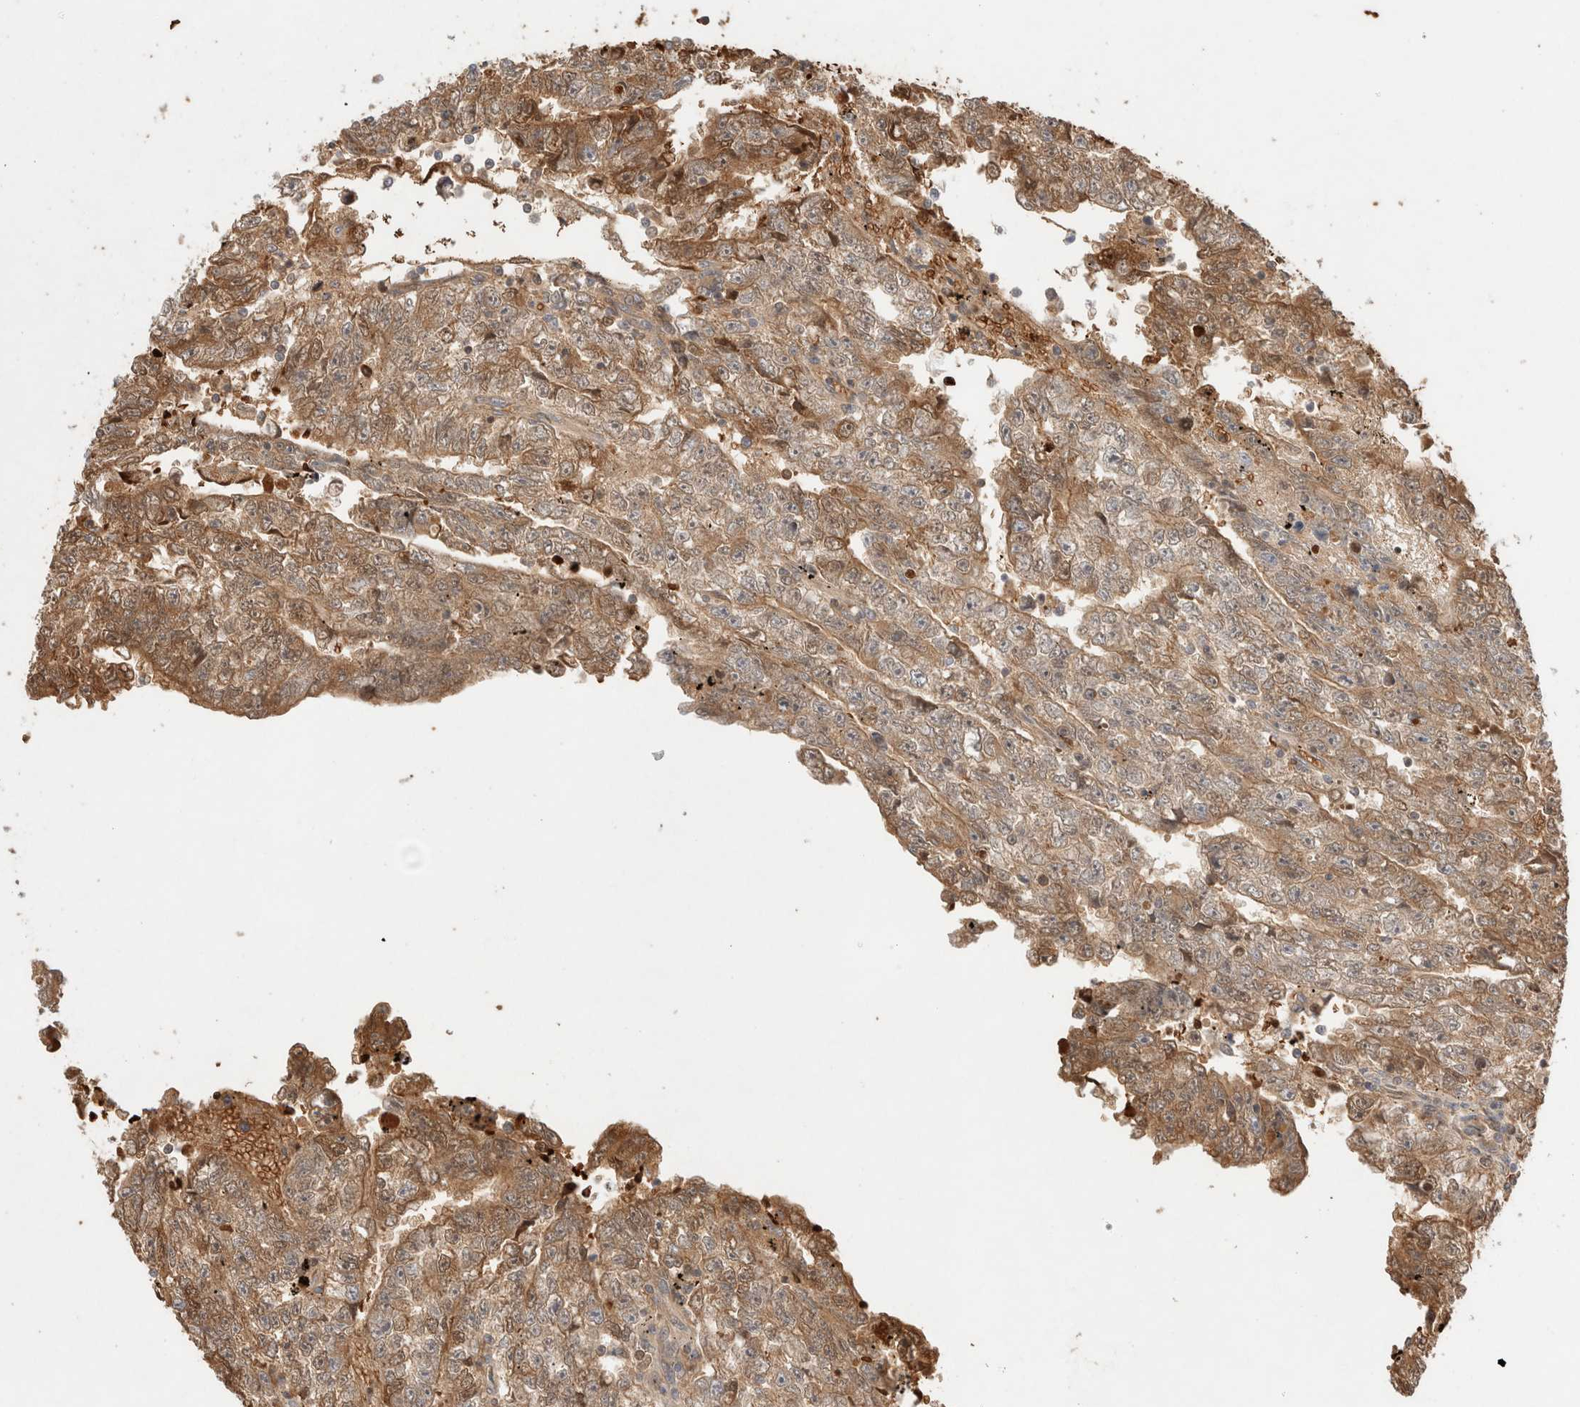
{"staining": {"intensity": "moderate", "quantity": ">75%", "location": "cytoplasmic/membranous"}, "tissue": "testis cancer", "cell_type": "Tumor cells", "image_type": "cancer", "snomed": [{"axis": "morphology", "description": "Carcinoma, Embryonal, NOS"}, {"axis": "topography", "description": "Testis"}], "caption": "Immunohistochemistry histopathology image of embryonal carcinoma (testis) stained for a protein (brown), which exhibits medium levels of moderate cytoplasmic/membranous positivity in approximately >75% of tumor cells.", "gene": "MST1", "patient": {"sex": "male", "age": 25}}